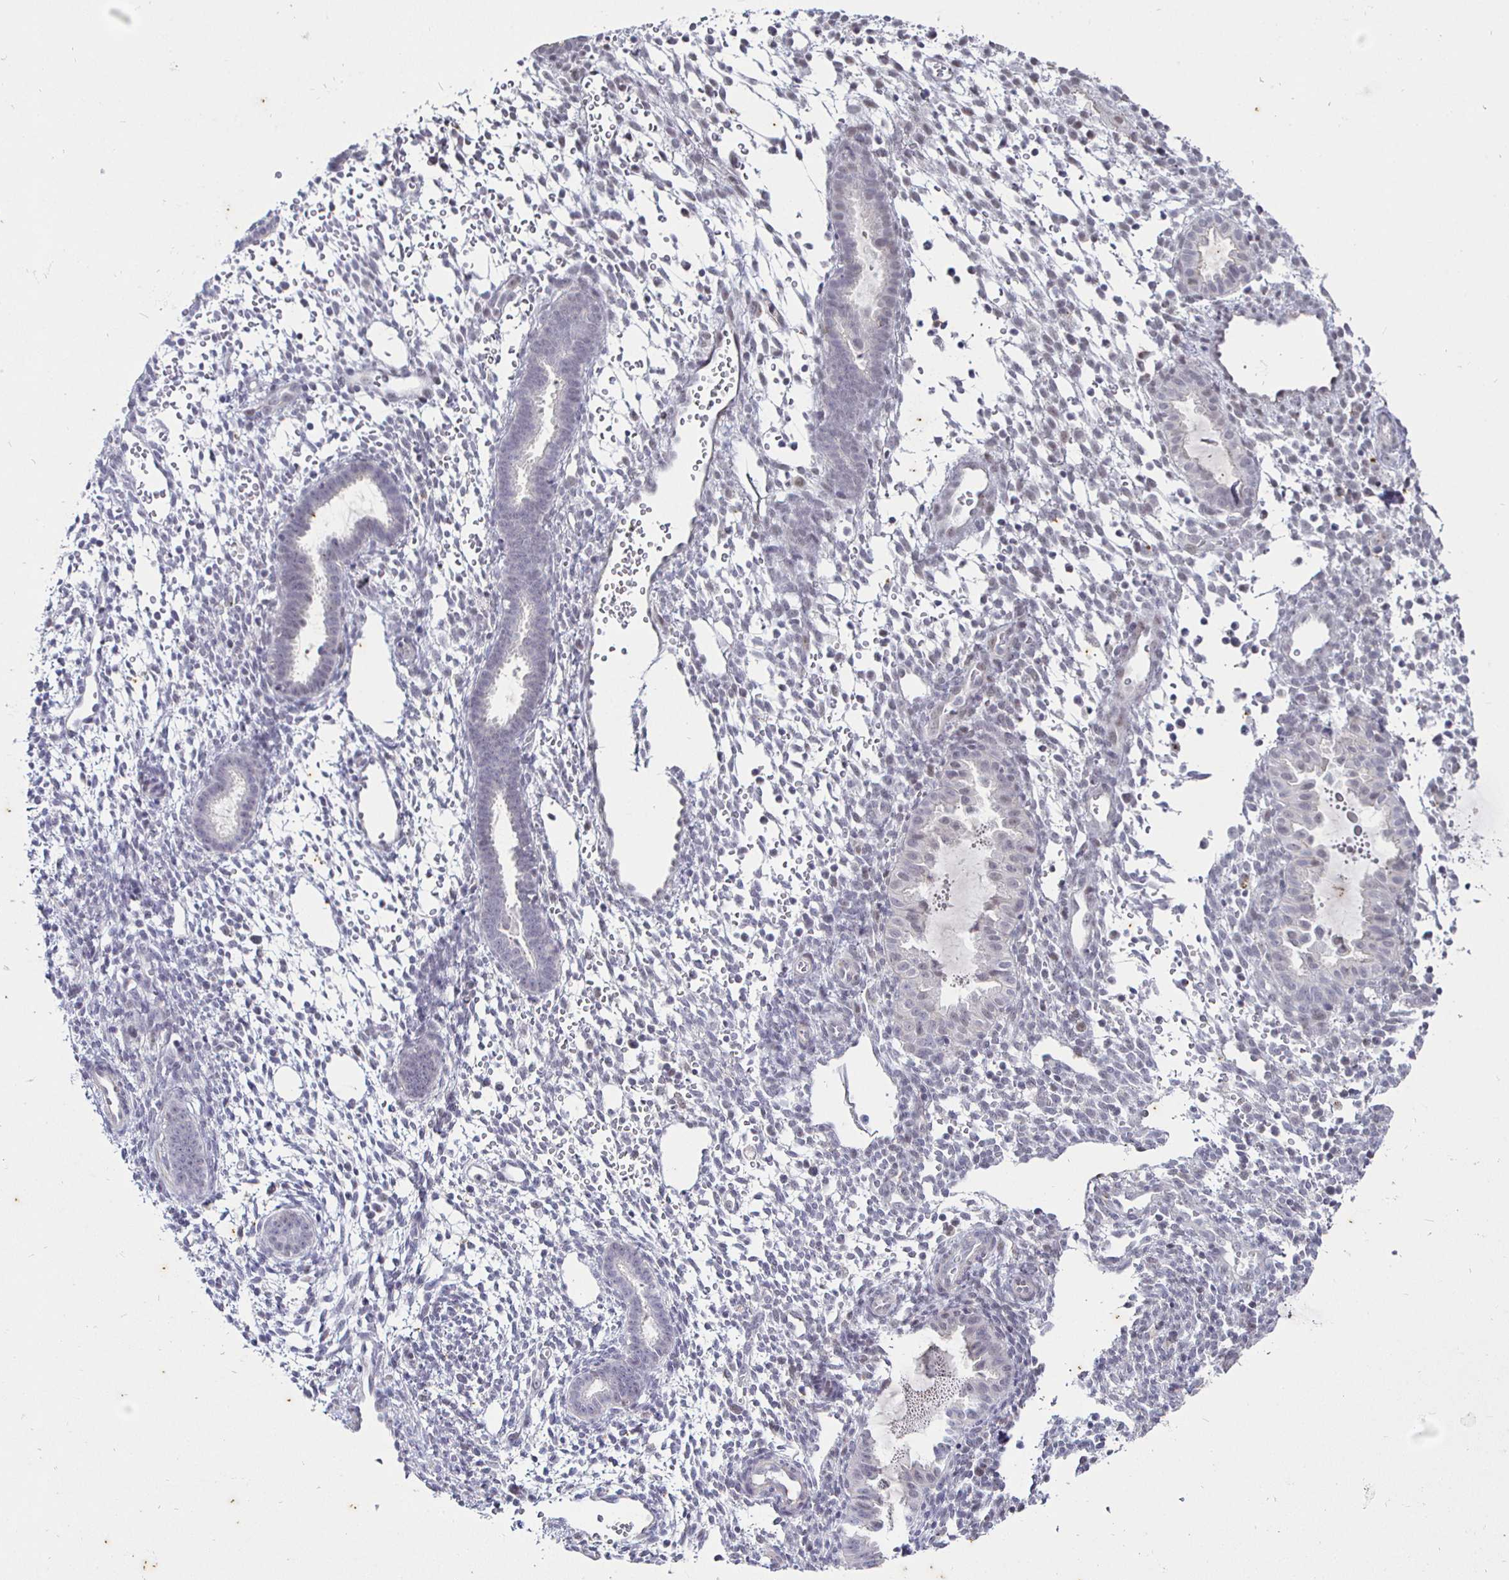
{"staining": {"intensity": "negative", "quantity": "none", "location": "none"}, "tissue": "endometrium", "cell_type": "Cells in endometrial stroma", "image_type": "normal", "snomed": [{"axis": "morphology", "description": "Normal tissue, NOS"}, {"axis": "topography", "description": "Endometrium"}], "caption": "DAB immunohistochemical staining of normal human endometrium demonstrates no significant staining in cells in endometrial stroma. The staining was performed using DAB to visualize the protein expression in brown, while the nuclei were stained in blue with hematoxylin (Magnification: 20x).", "gene": "MLH1", "patient": {"sex": "female", "age": 36}}